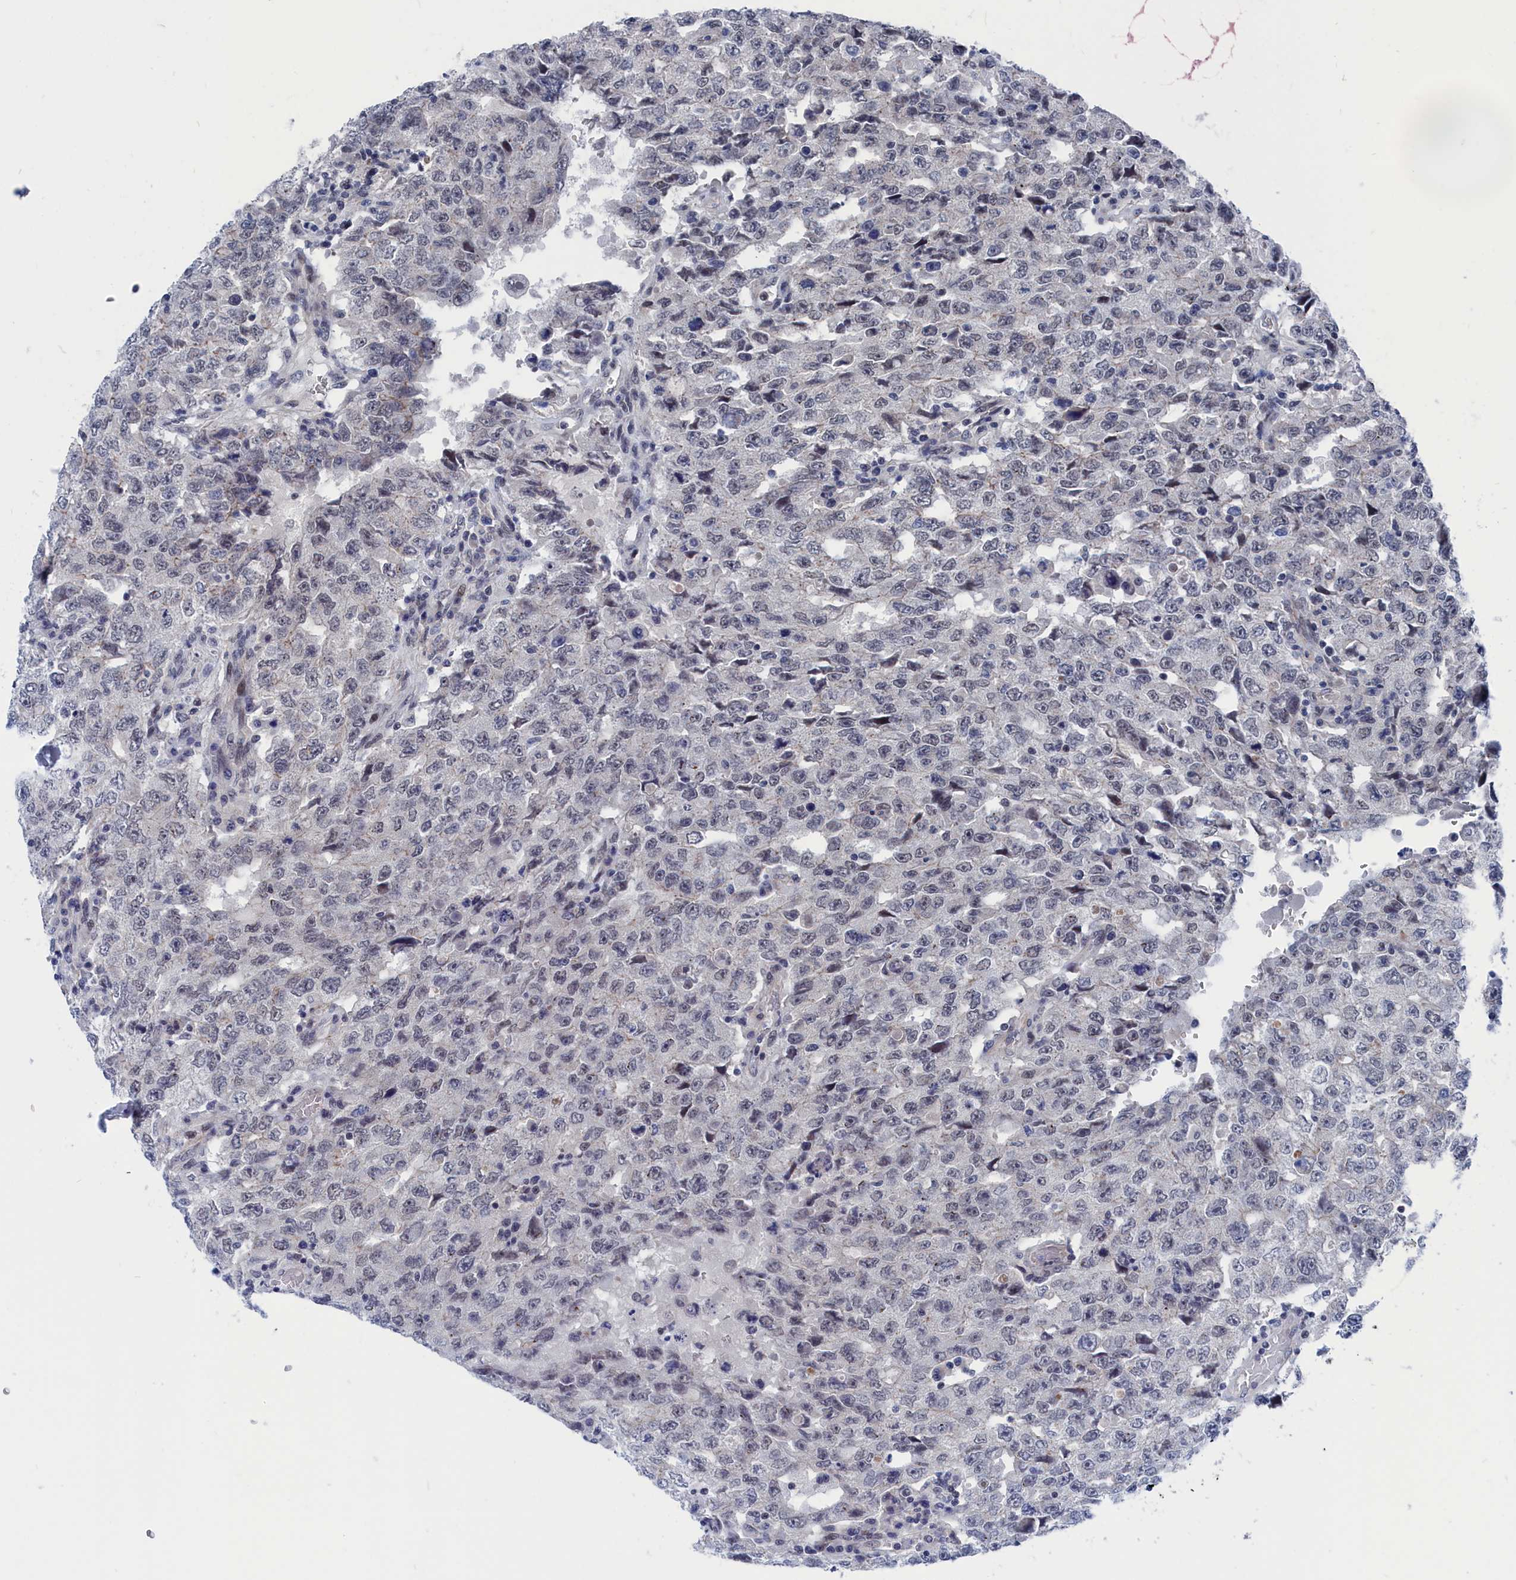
{"staining": {"intensity": "negative", "quantity": "none", "location": "none"}, "tissue": "testis cancer", "cell_type": "Tumor cells", "image_type": "cancer", "snomed": [{"axis": "morphology", "description": "Carcinoma, Embryonal, NOS"}, {"axis": "topography", "description": "Testis"}], "caption": "IHC of human testis cancer (embryonal carcinoma) reveals no positivity in tumor cells.", "gene": "MARCHF3", "patient": {"sex": "male", "age": 26}}